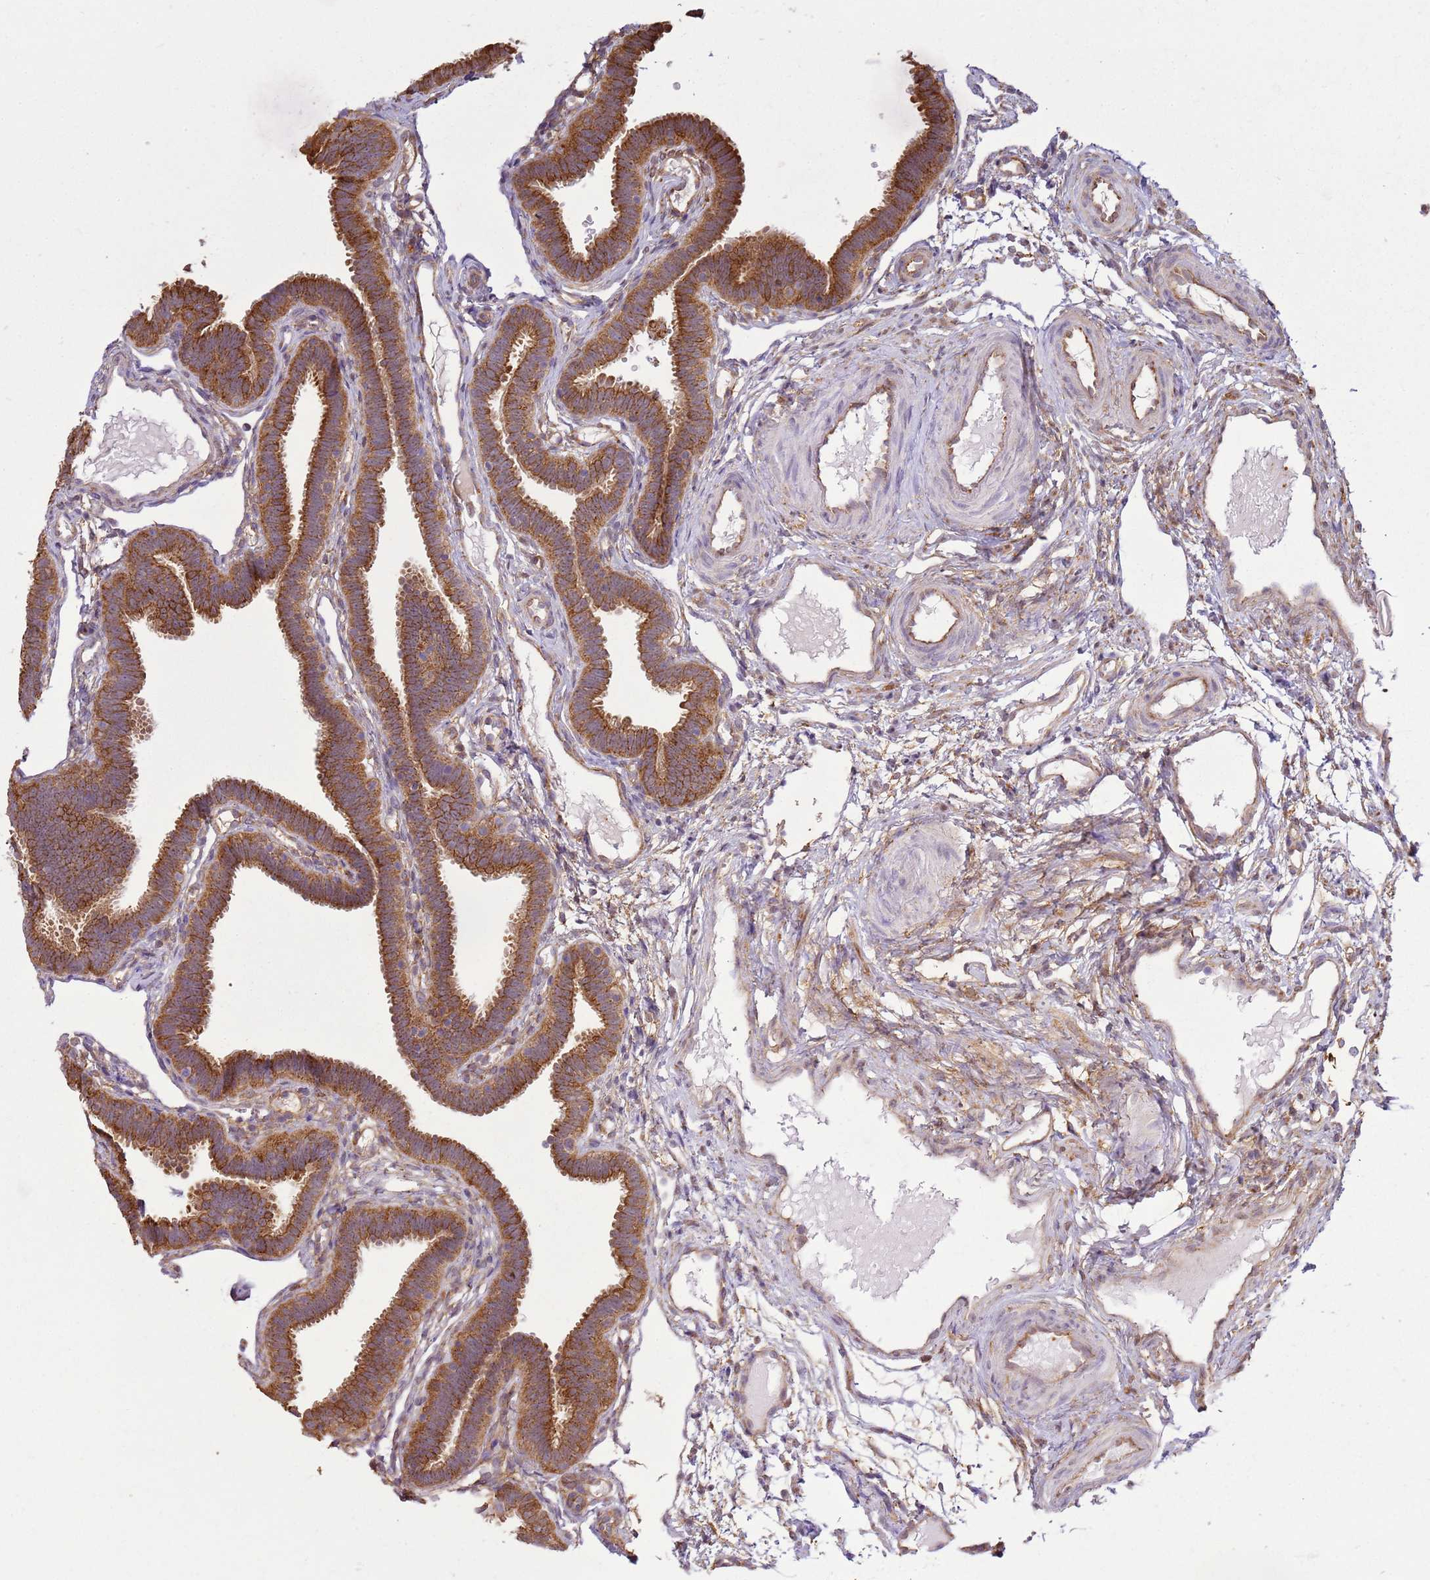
{"staining": {"intensity": "strong", "quantity": ">75%", "location": "cytoplasmic/membranous"}, "tissue": "fallopian tube", "cell_type": "Glandular cells", "image_type": "normal", "snomed": [{"axis": "morphology", "description": "Normal tissue, NOS"}, {"axis": "topography", "description": "Fallopian tube"}], "caption": "Unremarkable fallopian tube displays strong cytoplasmic/membranous staining in approximately >75% of glandular cells, visualized by immunohistochemistry. The staining was performed using DAB, with brown indicating positive protein expression. Nuclei are stained blue with hematoxylin.", "gene": "GABRE", "patient": {"sex": "female", "age": 37}}